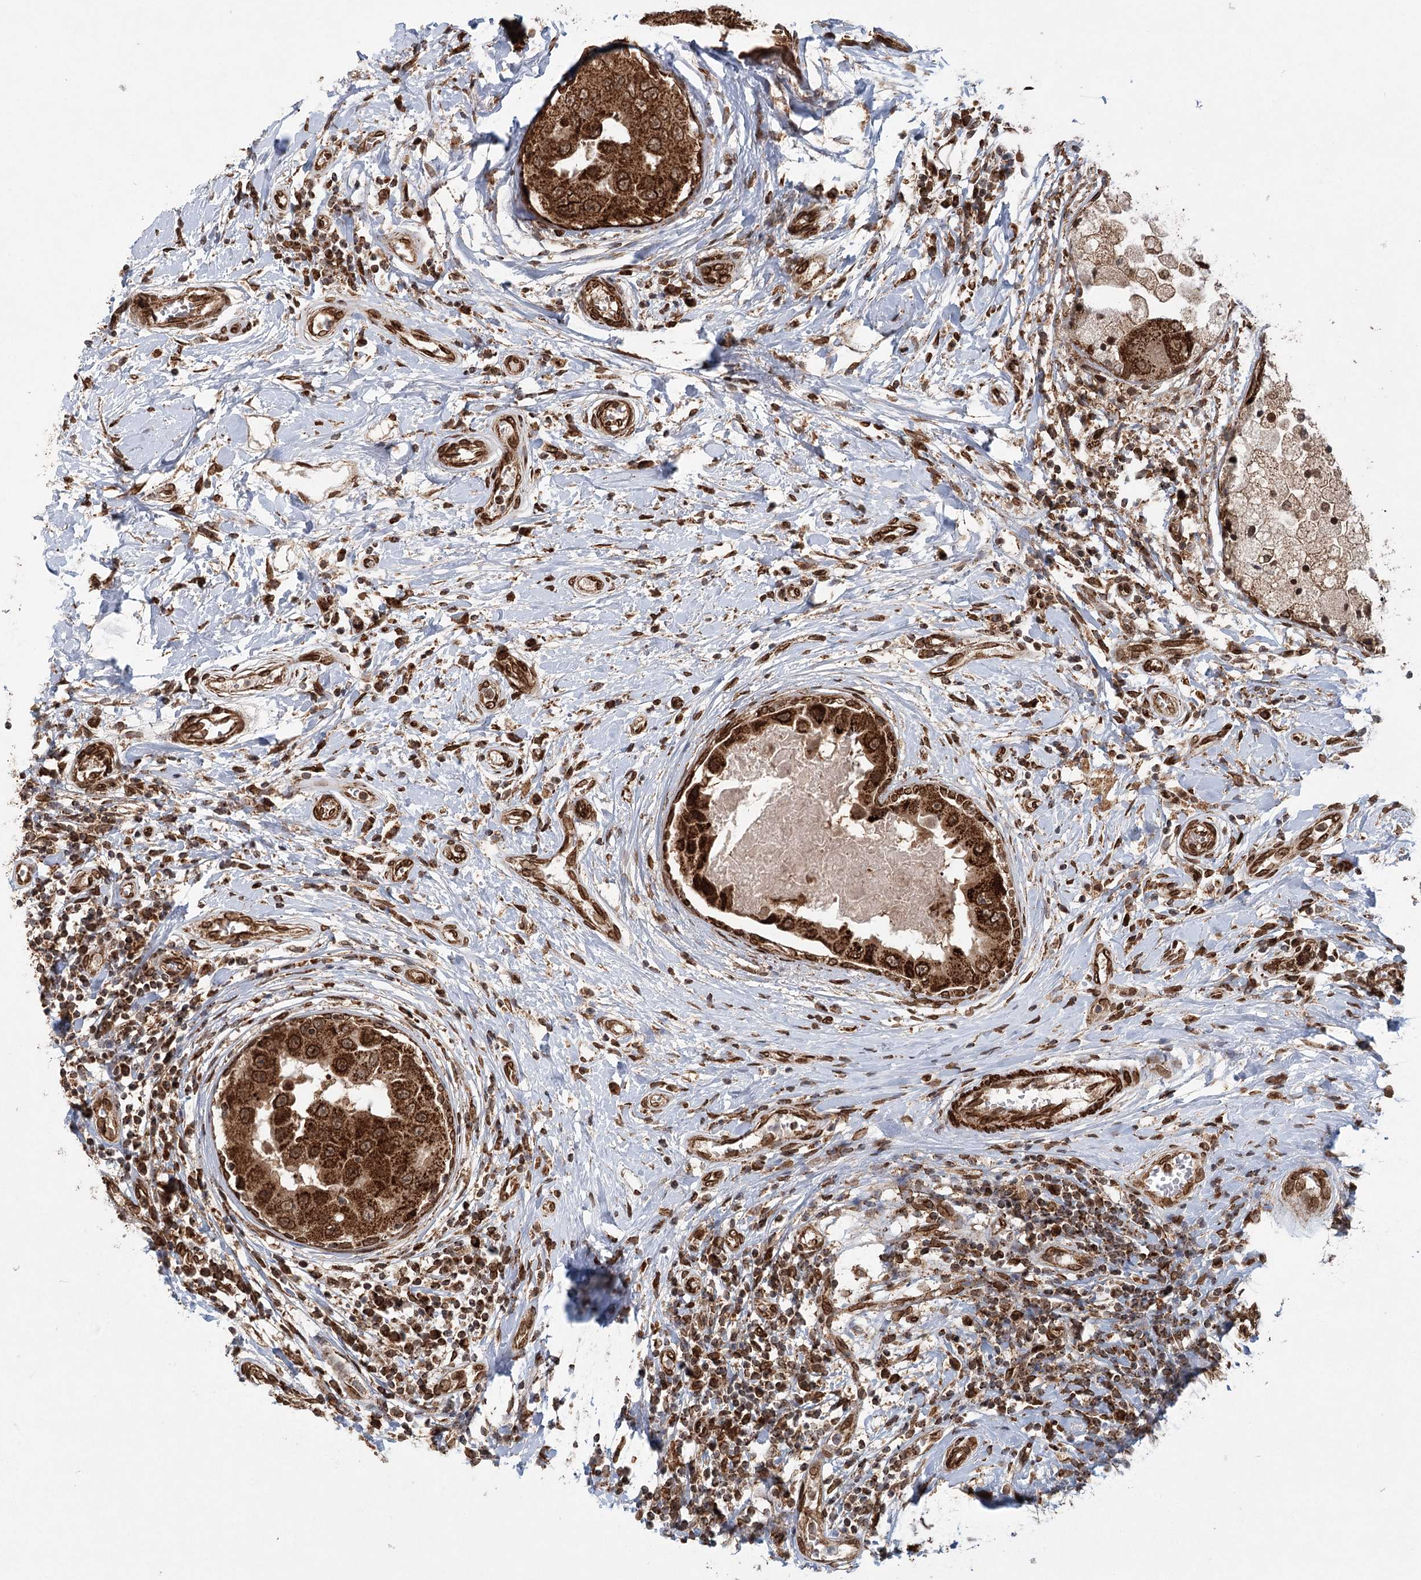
{"staining": {"intensity": "strong", "quantity": ">75%", "location": "cytoplasmic/membranous"}, "tissue": "breast cancer", "cell_type": "Tumor cells", "image_type": "cancer", "snomed": [{"axis": "morphology", "description": "Duct carcinoma"}, {"axis": "topography", "description": "Breast"}], "caption": "A histopathology image of human intraductal carcinoma (breast) stained for a protein shows strong cytoplasmic/membranous brown staining in tumor cells.", "gene": "BCKDHA", "patient": {"sex": "female", "age": 27}}